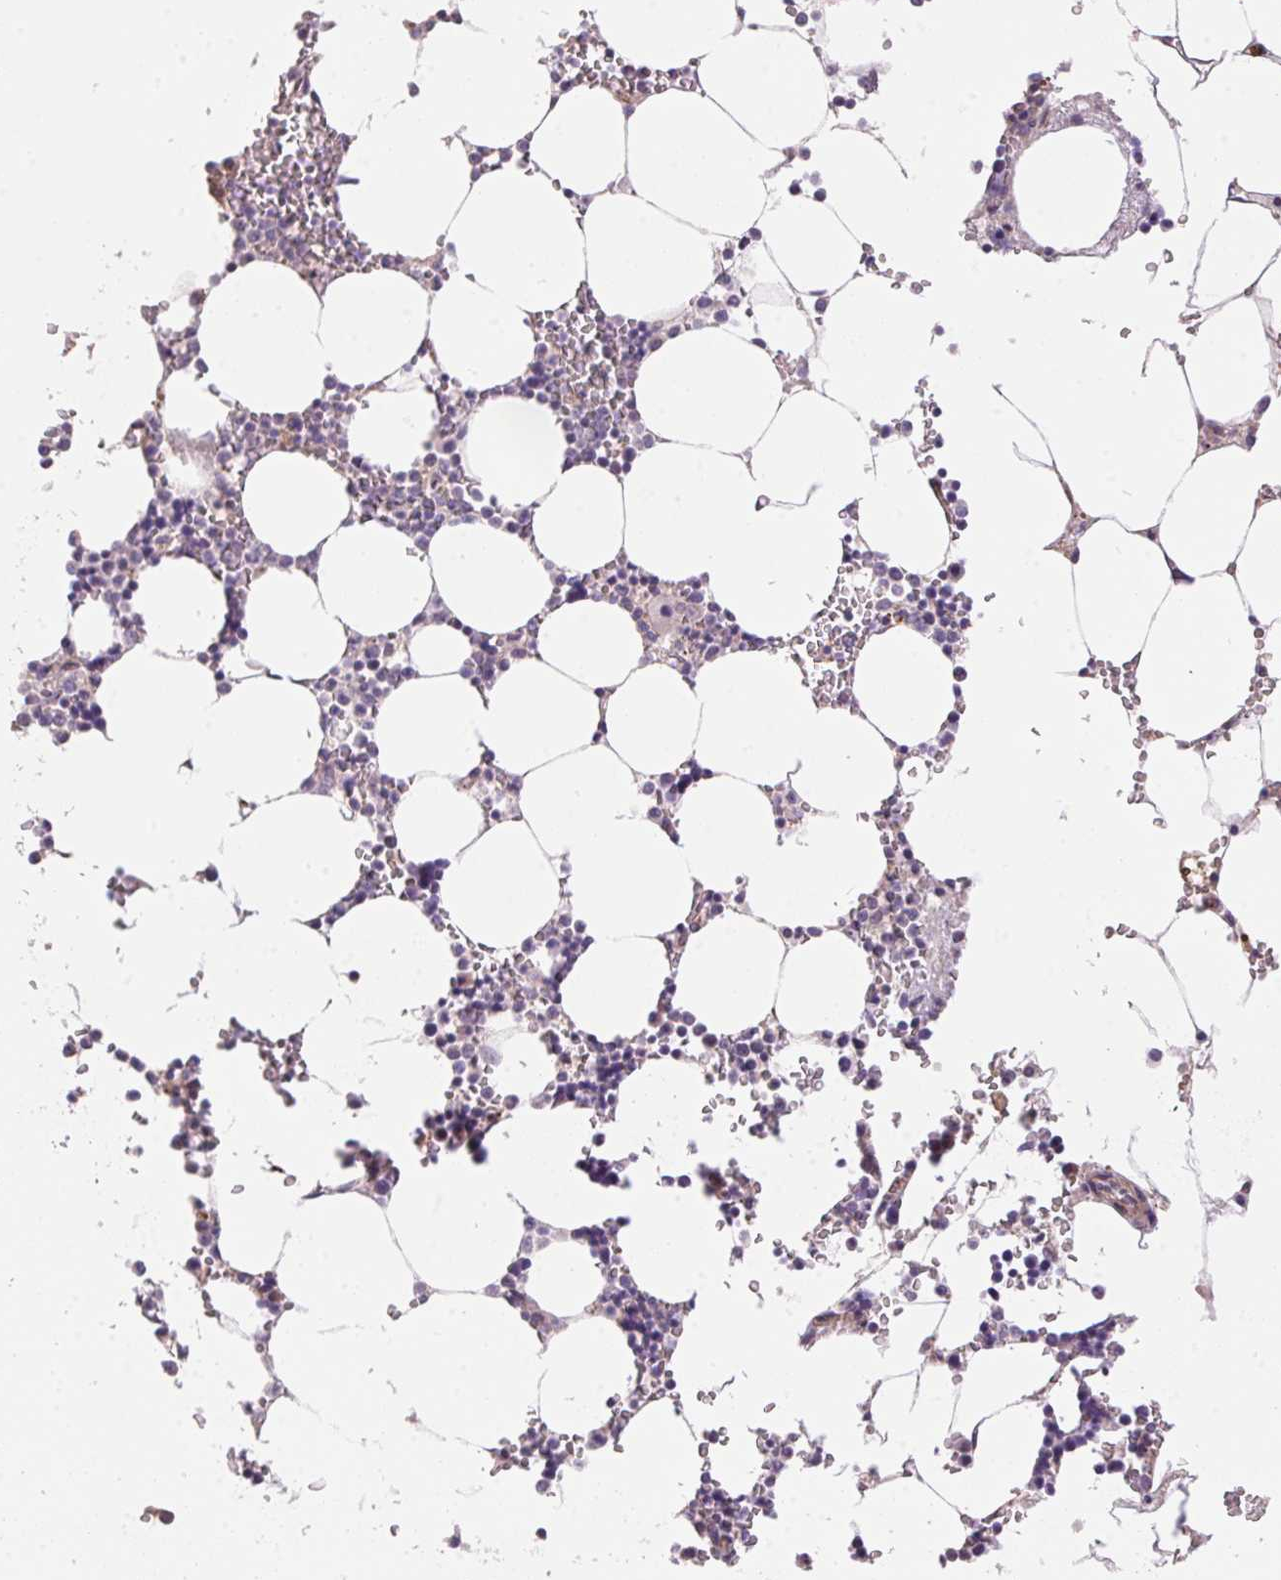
{"staining": {"intensity": "moderate", "quantity": "<25%", "location": "cytoplasmic/membranous"}, "tissue": "bone marrow", "cell_type": "Hematopoietic cells", "image_type": "normal", "snomed": [{"axis": "morphology", "description": "Normal tissue, NOS"}, {"axis": "topography", "description": "Bone marrow"}], "caption": "Approximately <25% of hematopoietic cells in unremarkable bone marrow exhibit moderate cytoplasmic/membranous protein expression as visualized by brown immunohistochemical staining.", "gene": "UNC13B", "patient": {"sex": "male", "age": 64}}